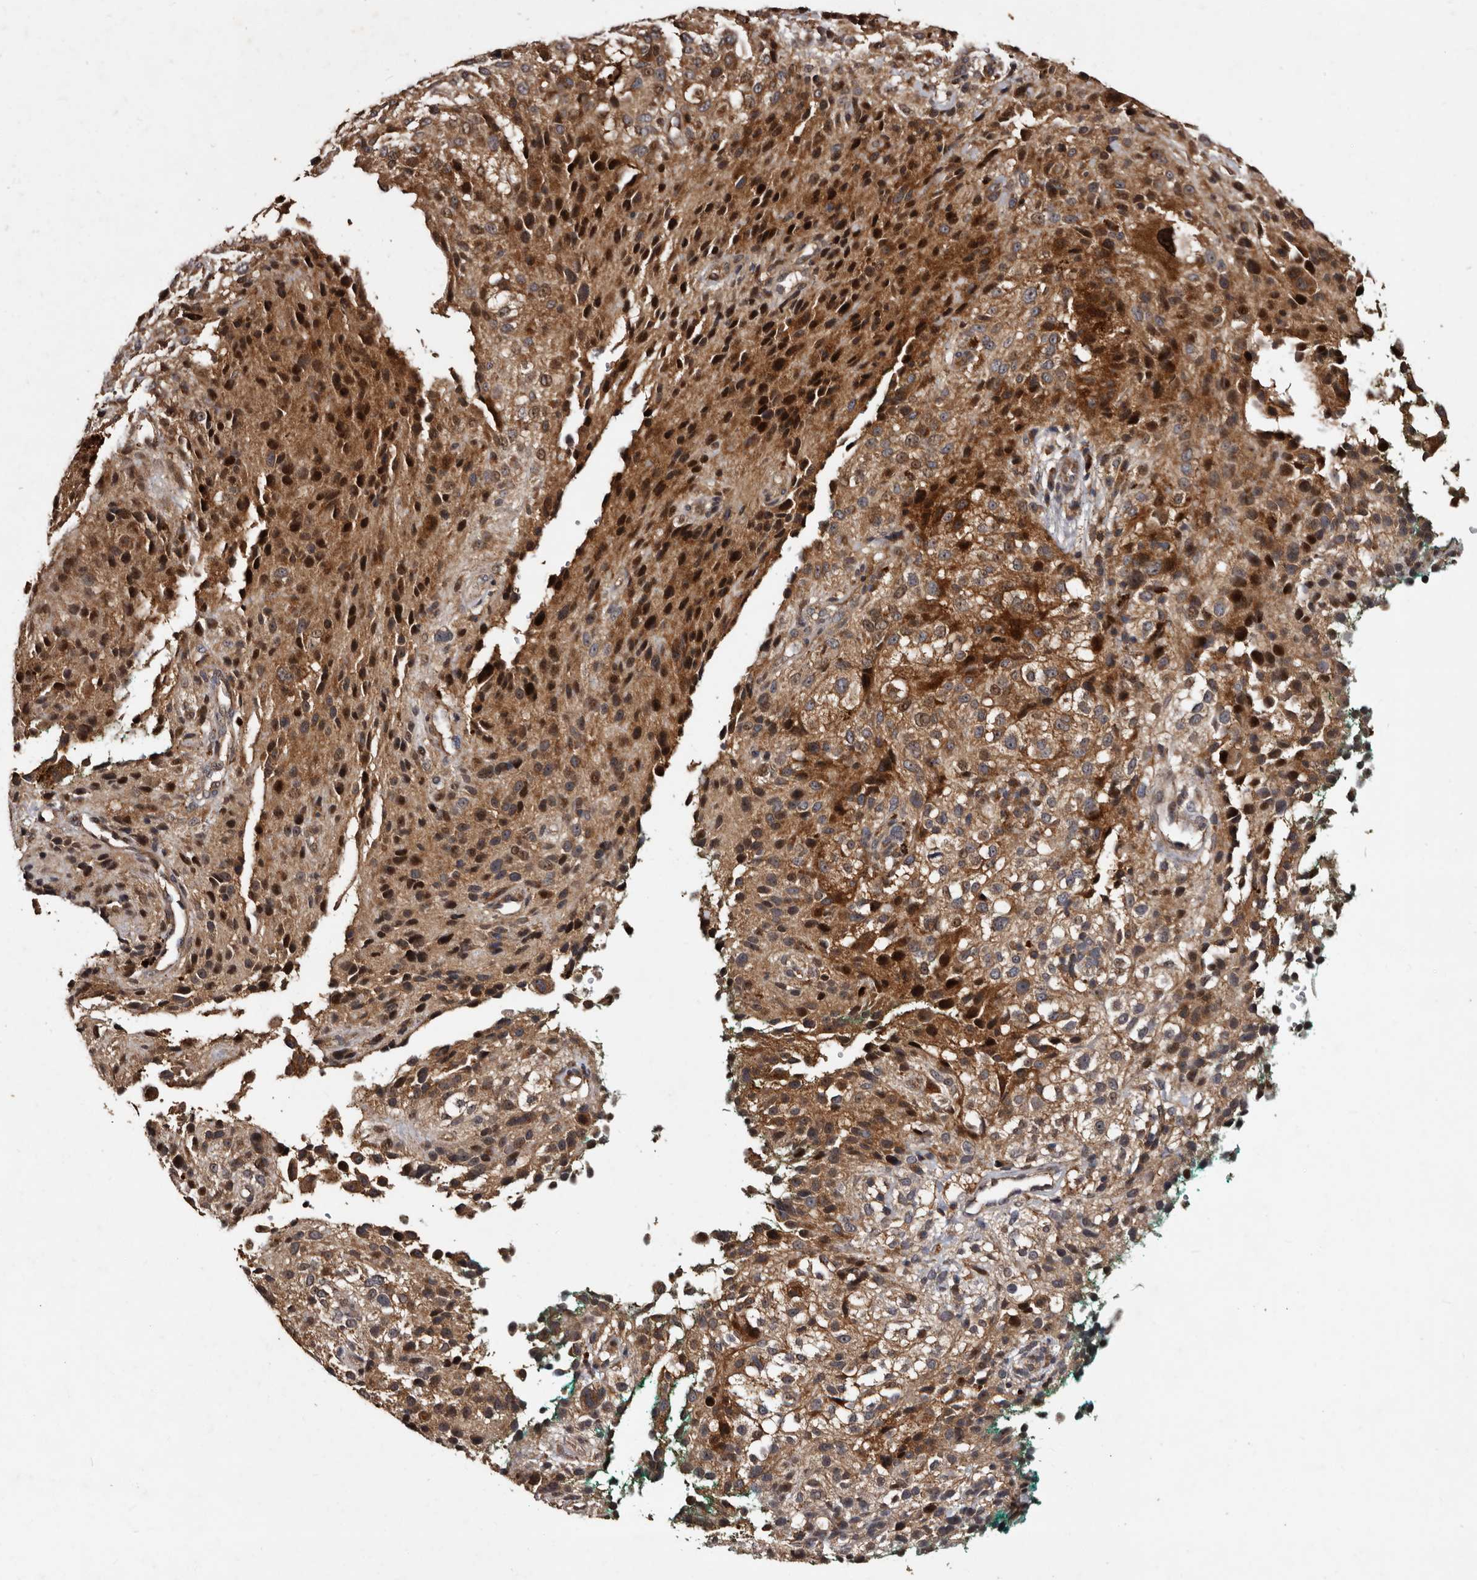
{"staining": {"intensity": "moderate", "quantity": ">75%", "location": "cytoplasmic/membranous"}, "tissue": "melanoma", "cell_type": "Tumor cells", "image_type": "cancer", "snomed": [{"axis": "morphology", "description": "Necrosis, NOS"}, {"axis": "morphology", "description": "Malignant melanoma, NOS"}, {"axis": "topography", "description": "Skin"}], "caption": "About >75% of tumor cells in malignant melanoma exhibit moderate cytoplasmic/membranous protein positivity as visualized by brown immunohistochemical staining.", "gene": "MKRN3", "patient": {"sex": "female", "age": 87}}